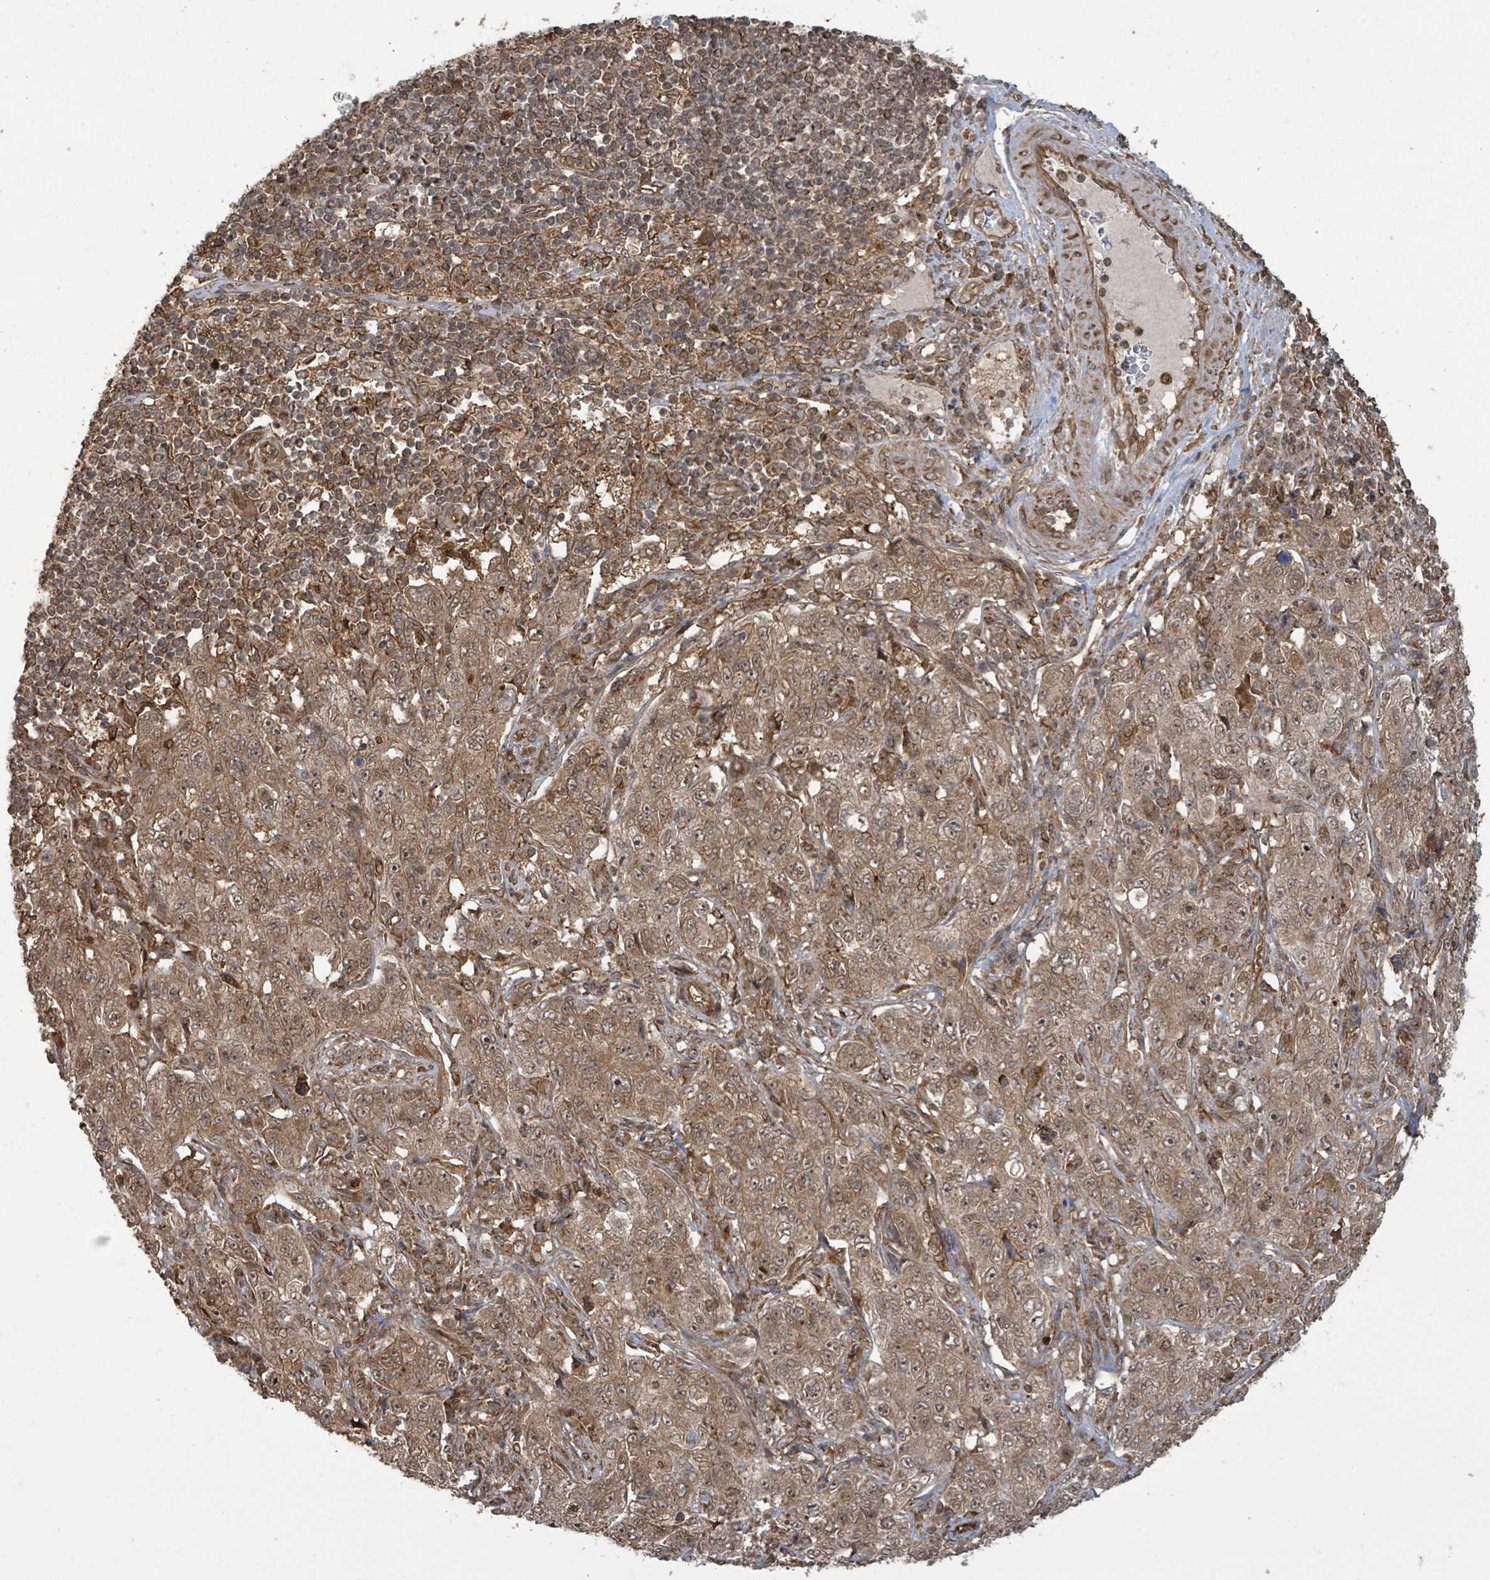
{"staining": {"intensity": "moderate", "quantity": ">75%", "location": "cytoplasmic/membranous,nuclear"}, "tissue": "pancreatic cancer", "cell_type": "Tumor cells", "image_type": "cancer", "snomed": [{"axis": "morphology", "description": "Adenocarcinoma, NOS"}, {"axis": "topography", "description": "Pancreas"}], "caption": "A histopathology image of human pancreatic adenocarcinoma stained for a protein exhibits moderate cytoplasmic/membranous and nuclear brown staining in tumor cells.", "gene": "KLC1", "patient": {"sex": "male", "age": 68}}